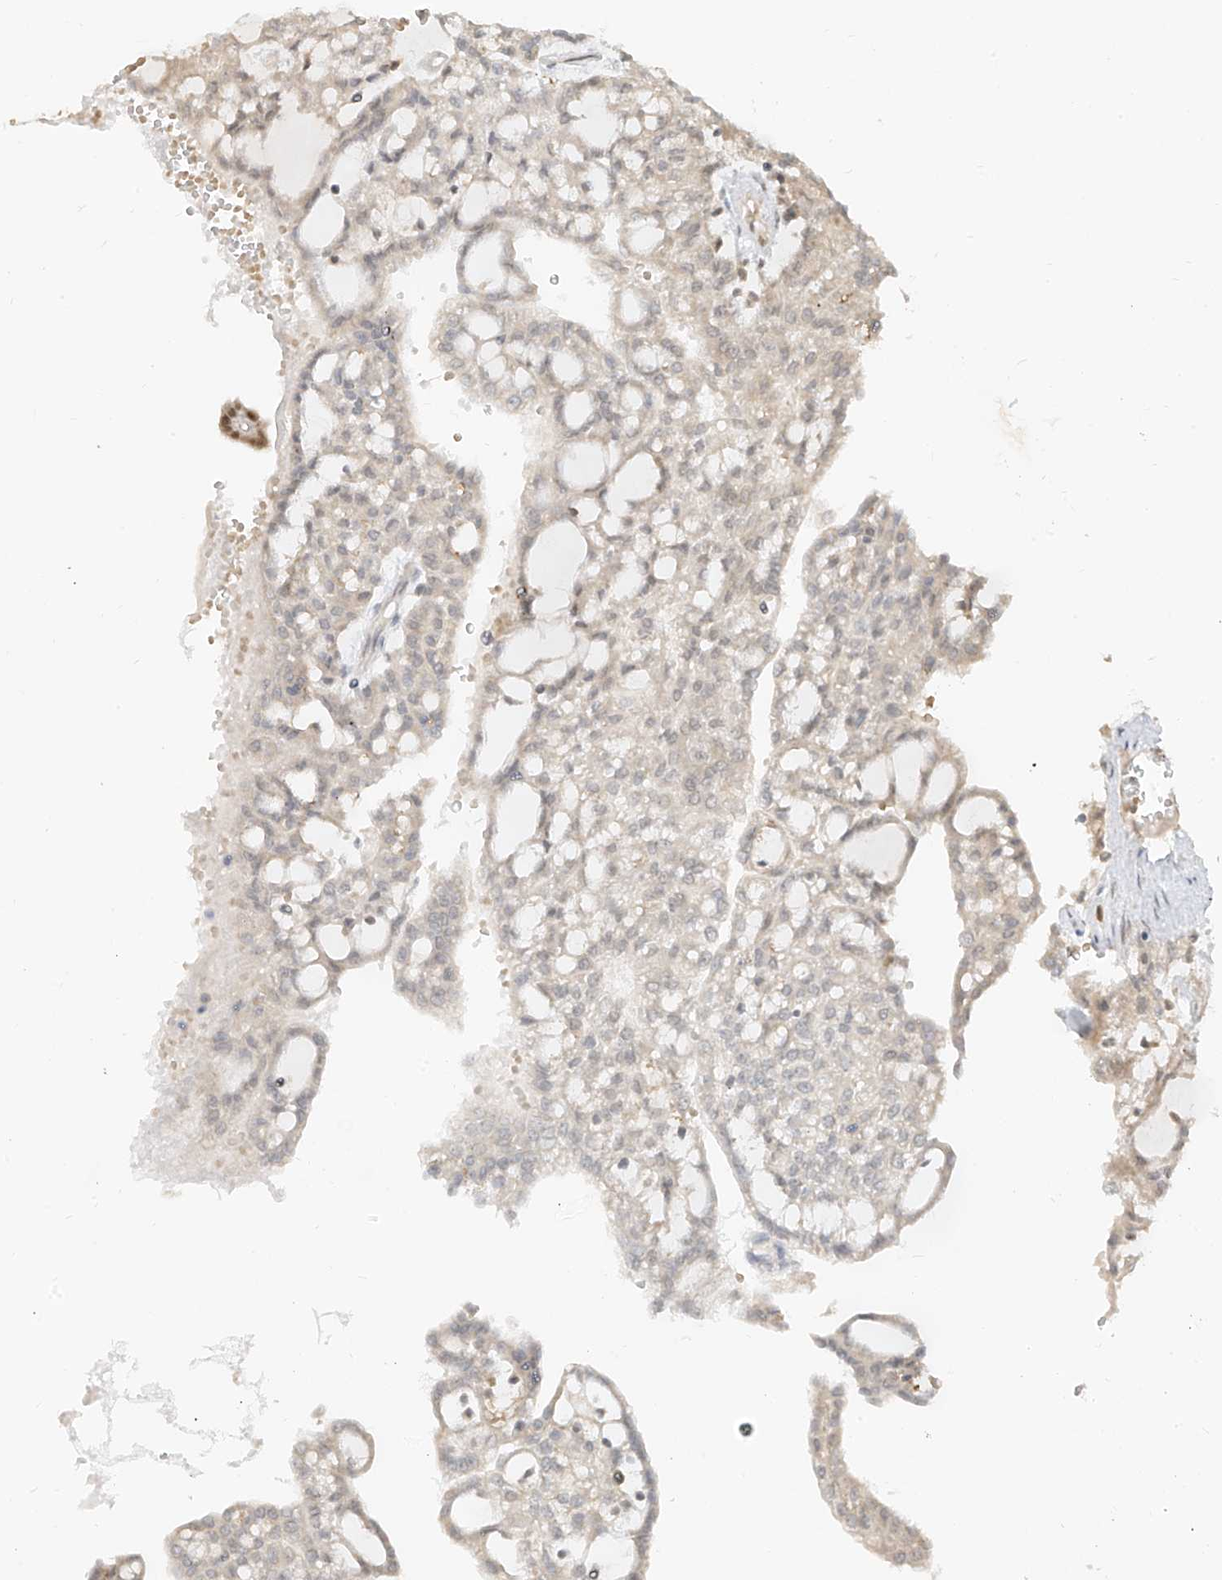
{"staining": {"intensity": "moderate", "quantity": "<25%", "location": "nuclear"}, "tissue": "renal cancer", "cell_type": "Tumor cells", "image_type": "cancer", "snomed": [{"axis": "morphology", "description": "Adenocarcinoma, NOS"}, {"axis": "topography", "description": "Kidney"}], "caption": "Immunohistochemistry of human renal cancer reveals low levels of moderate nuclear expression in about <25% of tumor cells.", "gene": "ZMYM2", "patient": {"sex": "male", "age": 63}}